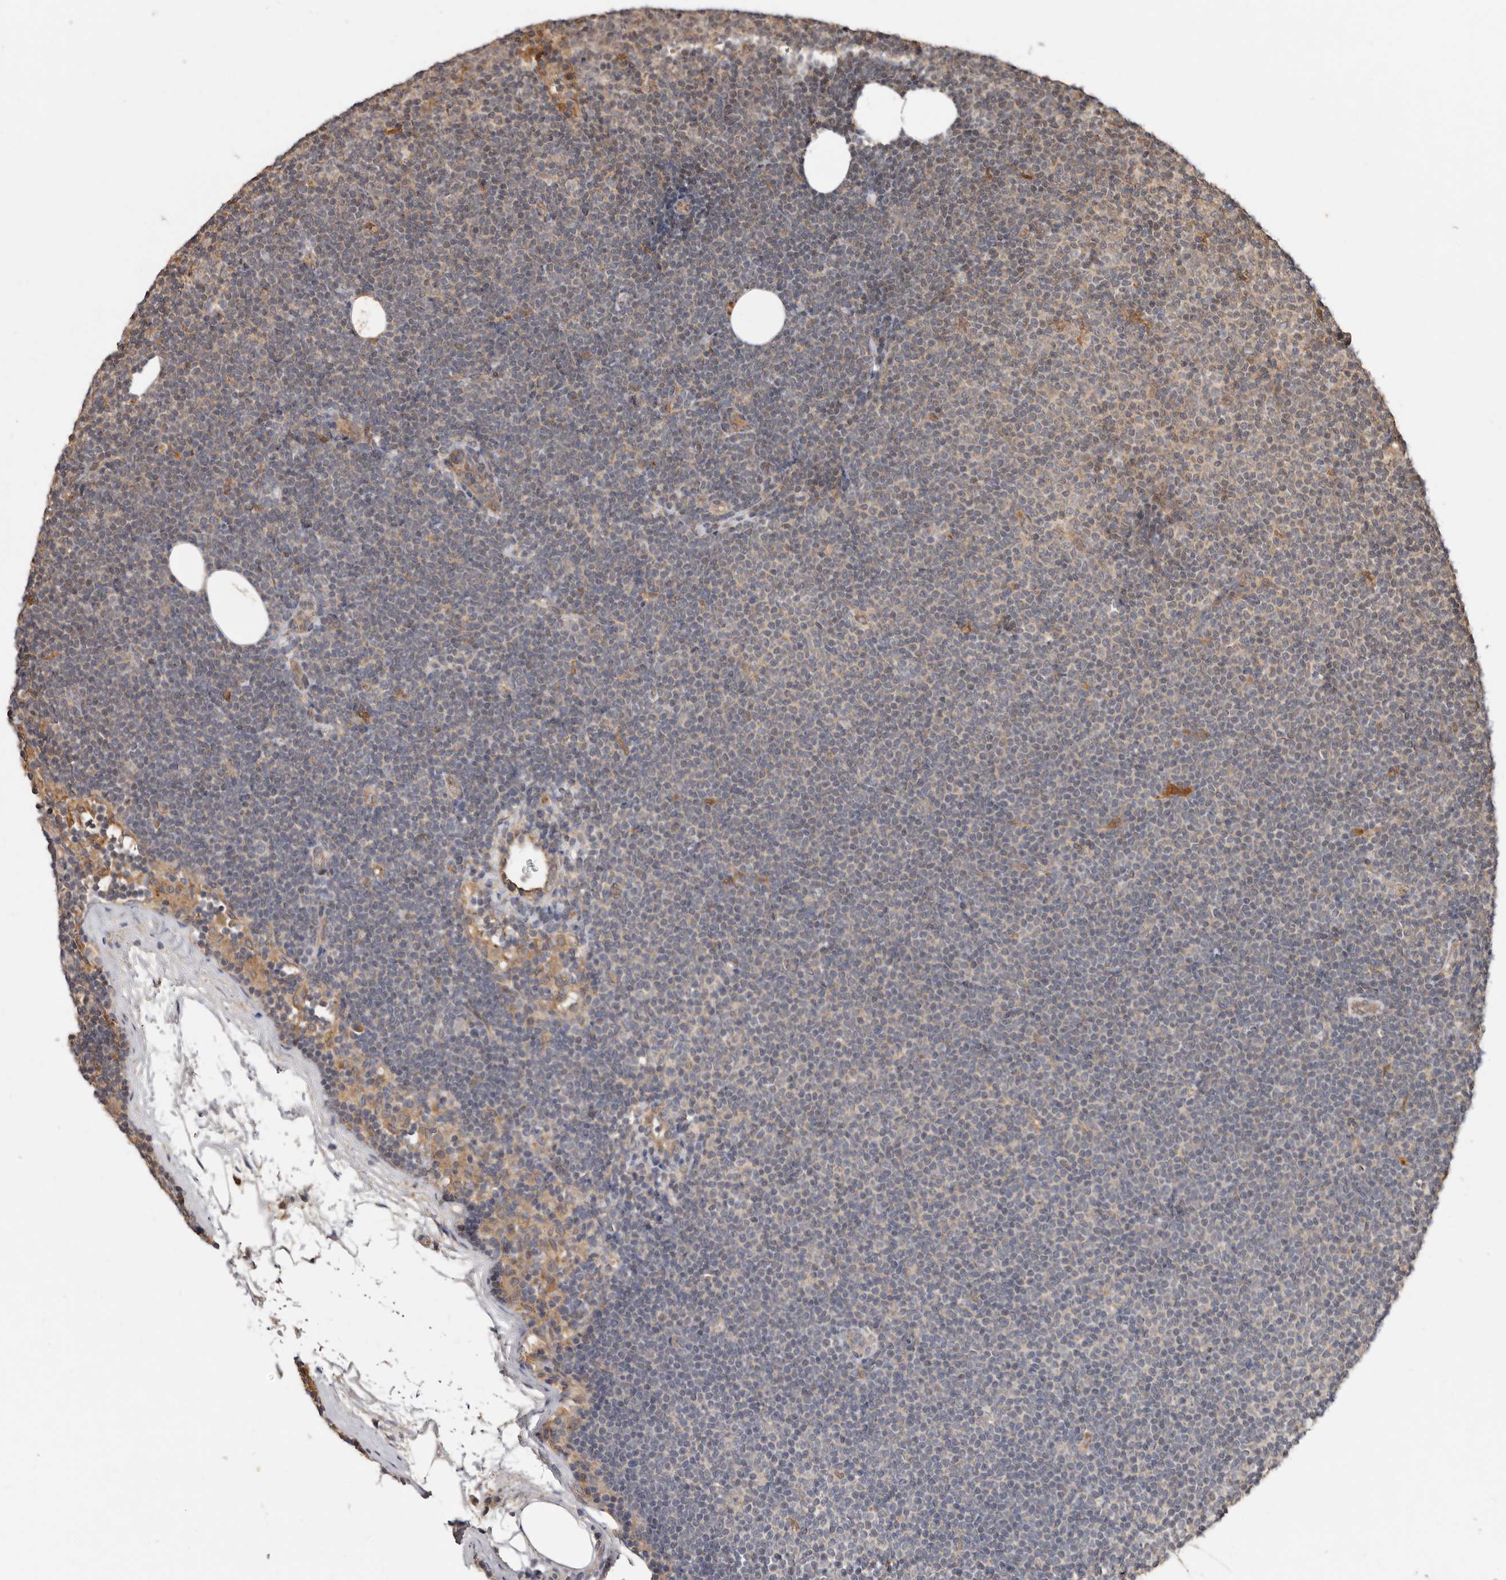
{"staining": {"intensity": "negative", "quantity": "none", "location": "none"}, "tissue": "lymphoma", "cell_type": "Tumor cells", "image_type": "cancer", "snomed": [{"axis": "morphology", "description": "Malignant lymphoma, non-Hodgkin's type, Low grade"}, {"axis": "topography", "description": "Lymph node"}], "caption": "Lymphoma was stained to show a protein in brown. There is no significant staining in tumor cells.", "gene": "RSPO2", "patient": {"sex": "female", "age": 53}}